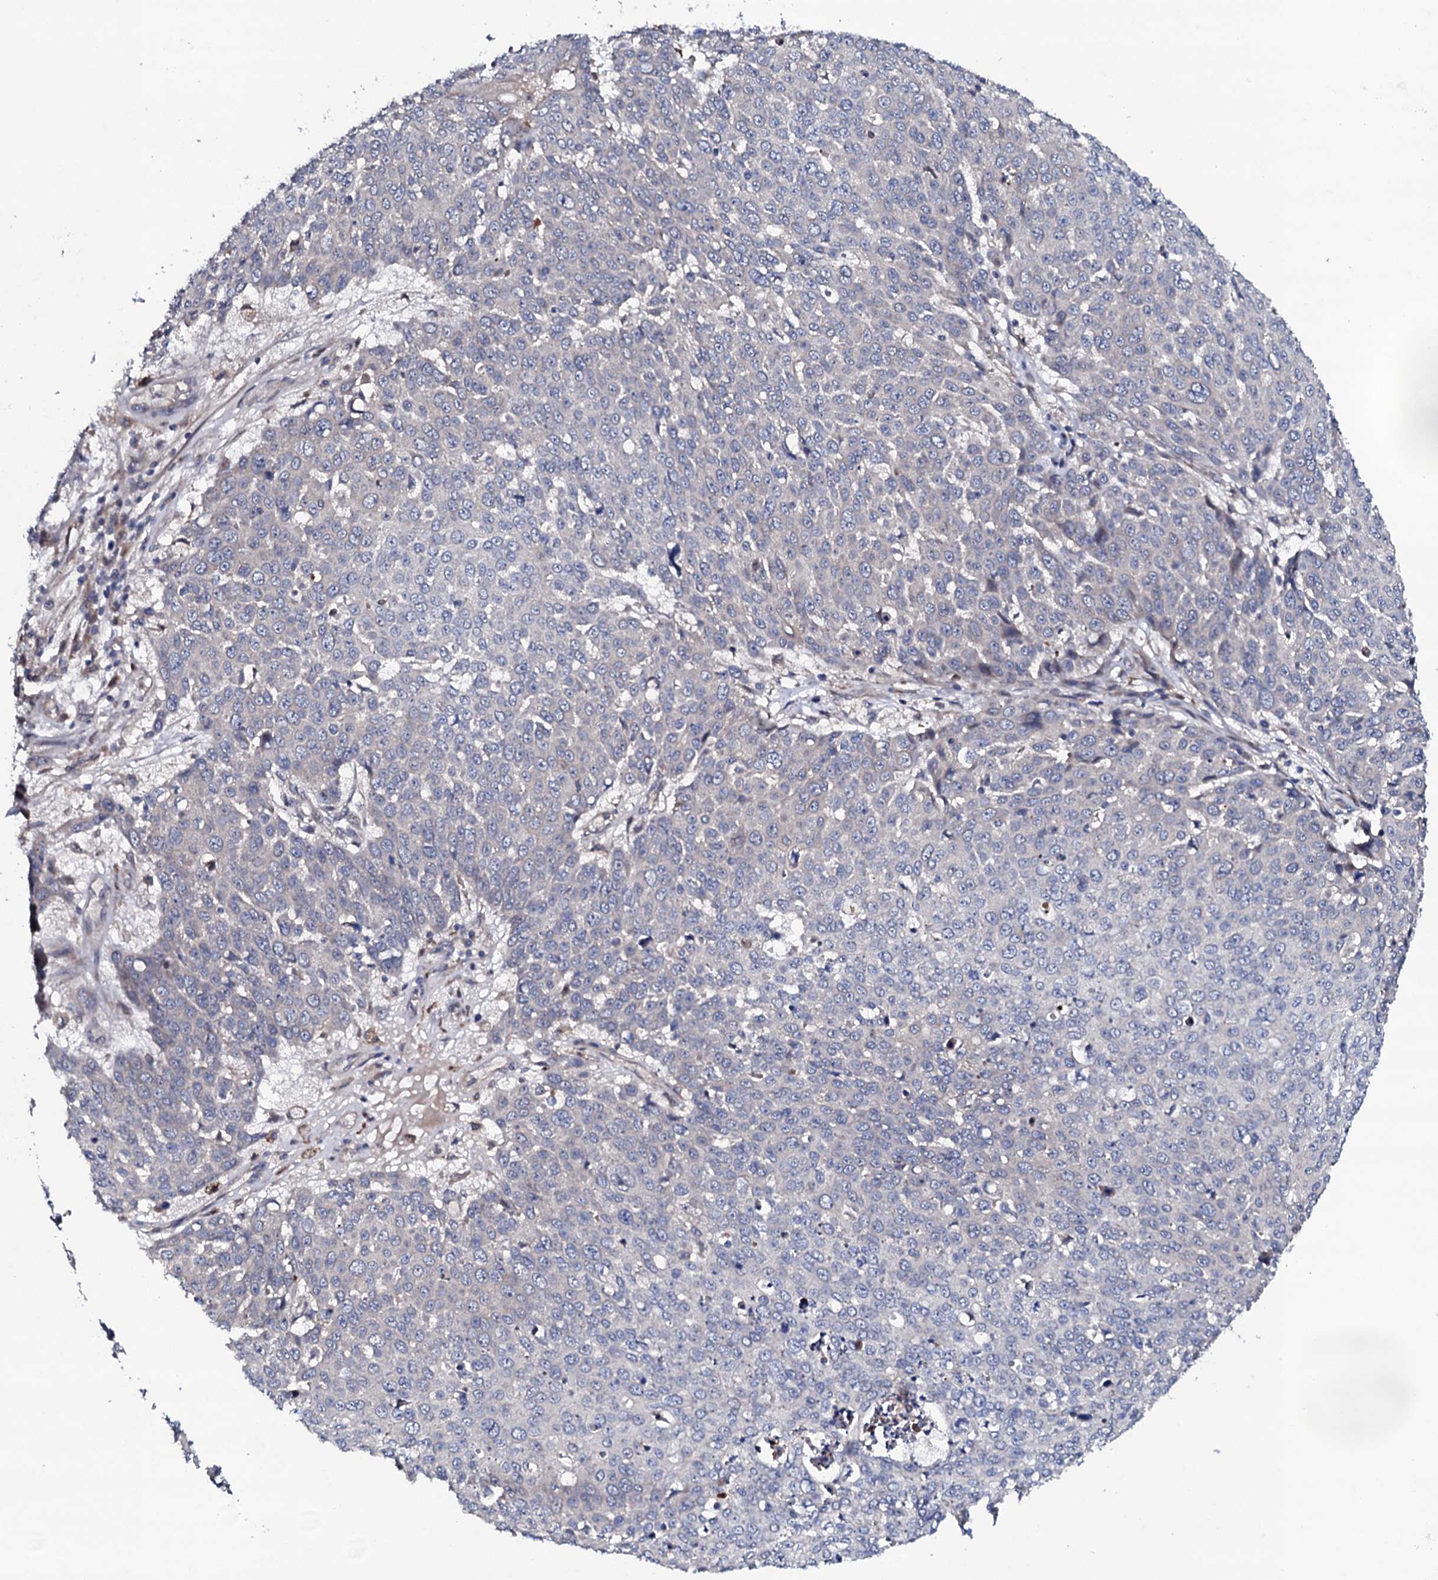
{"staining": {"intensity": "negative", "quantity": "none", "location": "none"}, "tissue": "skin cancer", "cell_type": "Tumor cells", "image_type": "cancer", "snomed": [{"axis": "morphology", "description": "Squamous cell carcinoma, NOS"}, {"axis": "topography", "description": "Skin"}], "caption": "High power microscopy image of an immunohistochemistry (IHC) micrograph of skin cancer, revealing no significant staining in tumor cells.", "gene": "CIAO2A", "patient": {"sex": "male", "age": 71}}